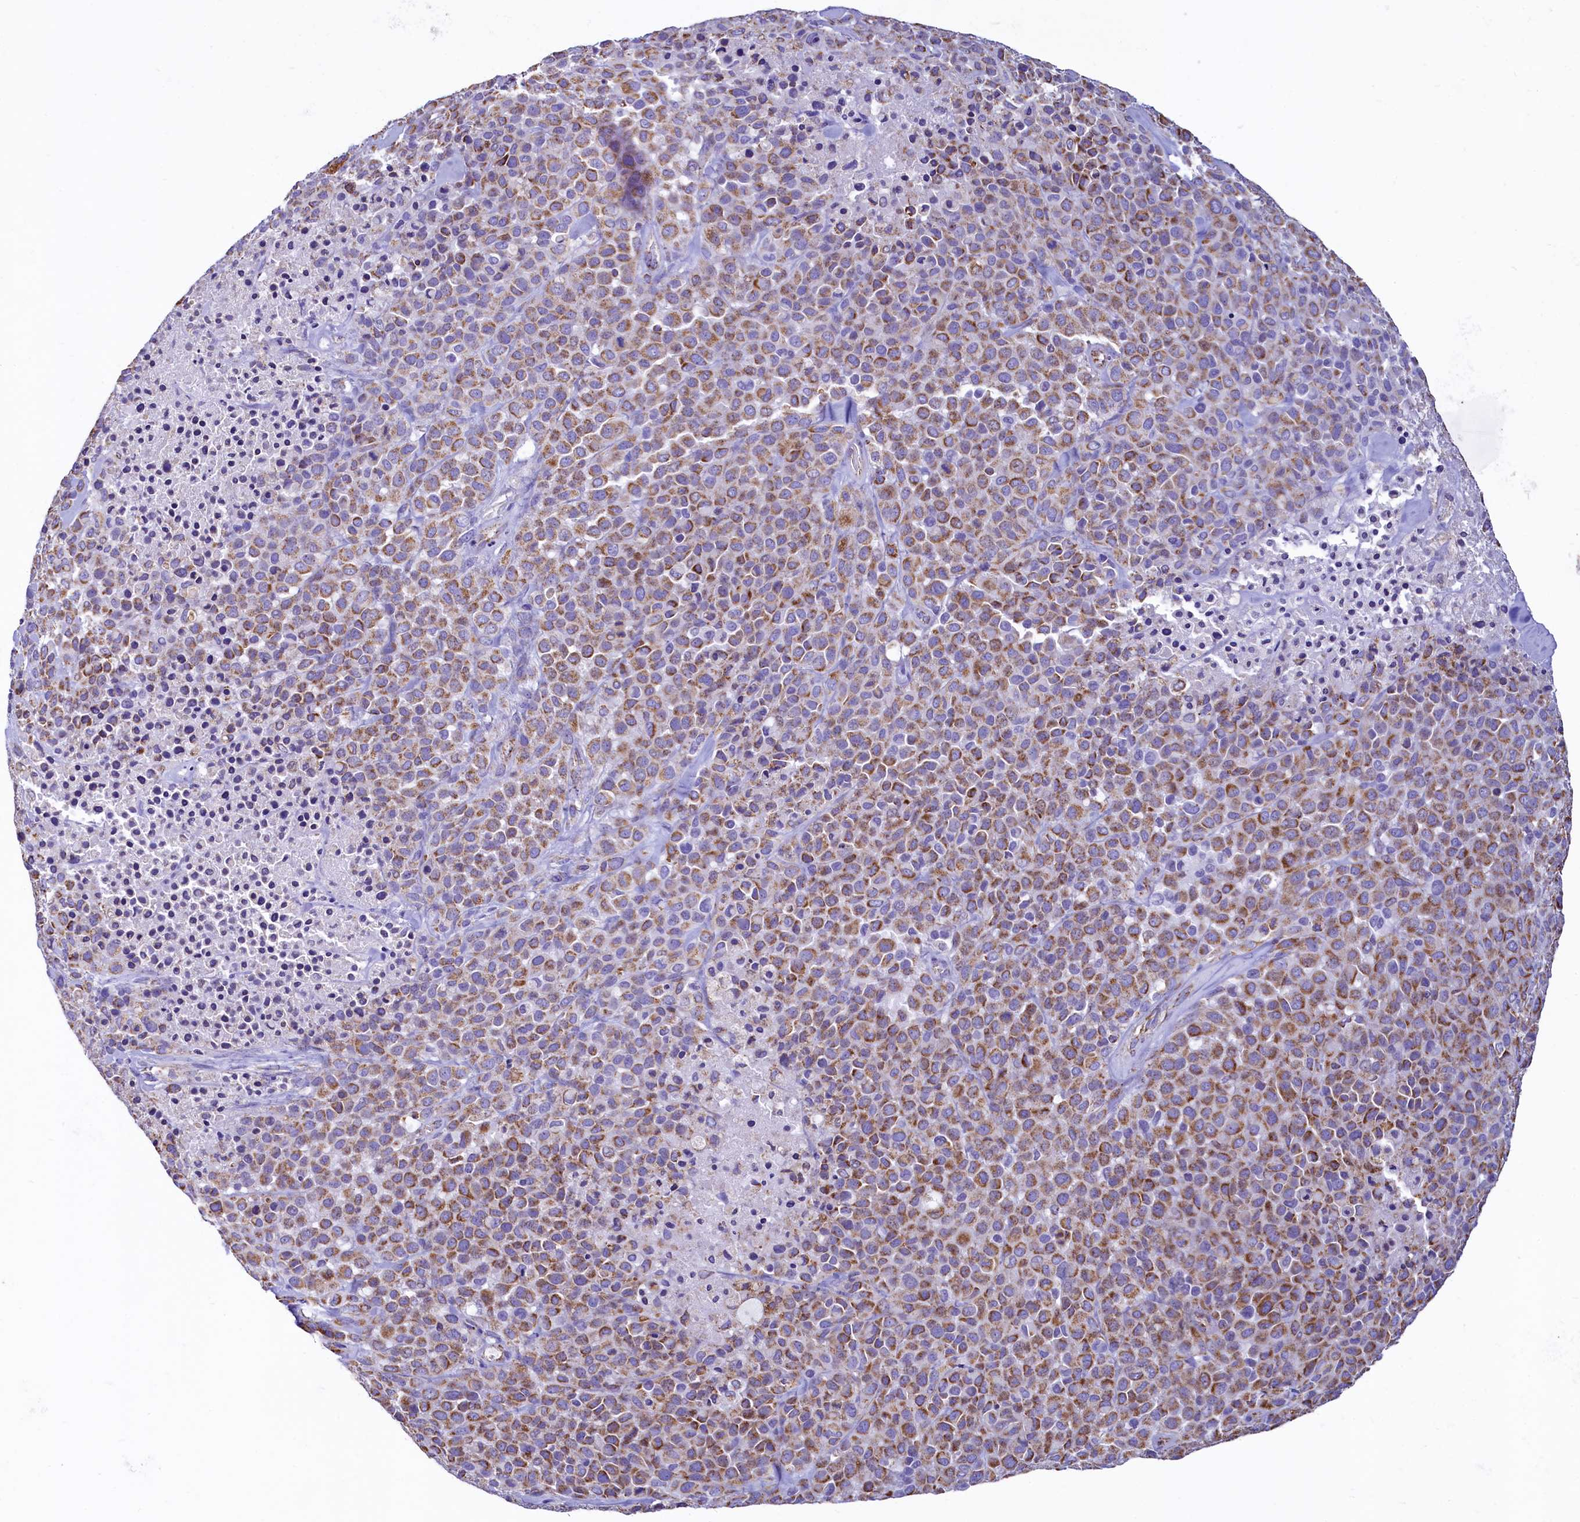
{"staining": {"intensity": "moderate", "quantity": ">75%", "location": "cytoplasmic/membranous"}, "tissue": "melanoma", "cell_type": "Tumor cells", "image_type": "cancer", "snomed": [{"axis": "morphology", "description": "Malignant melanoma, Metastatic site"}, {"axis": "topography", "description": "Skin"}], "caption": "About >75% of tumor cells in human melanoma reveal moderate cytoplasmic/membranous protein positivity as visualized by brown immunohistochemical staining.", "gene": "IDH3A", "patient": {"sex": "female", "age": 81}}